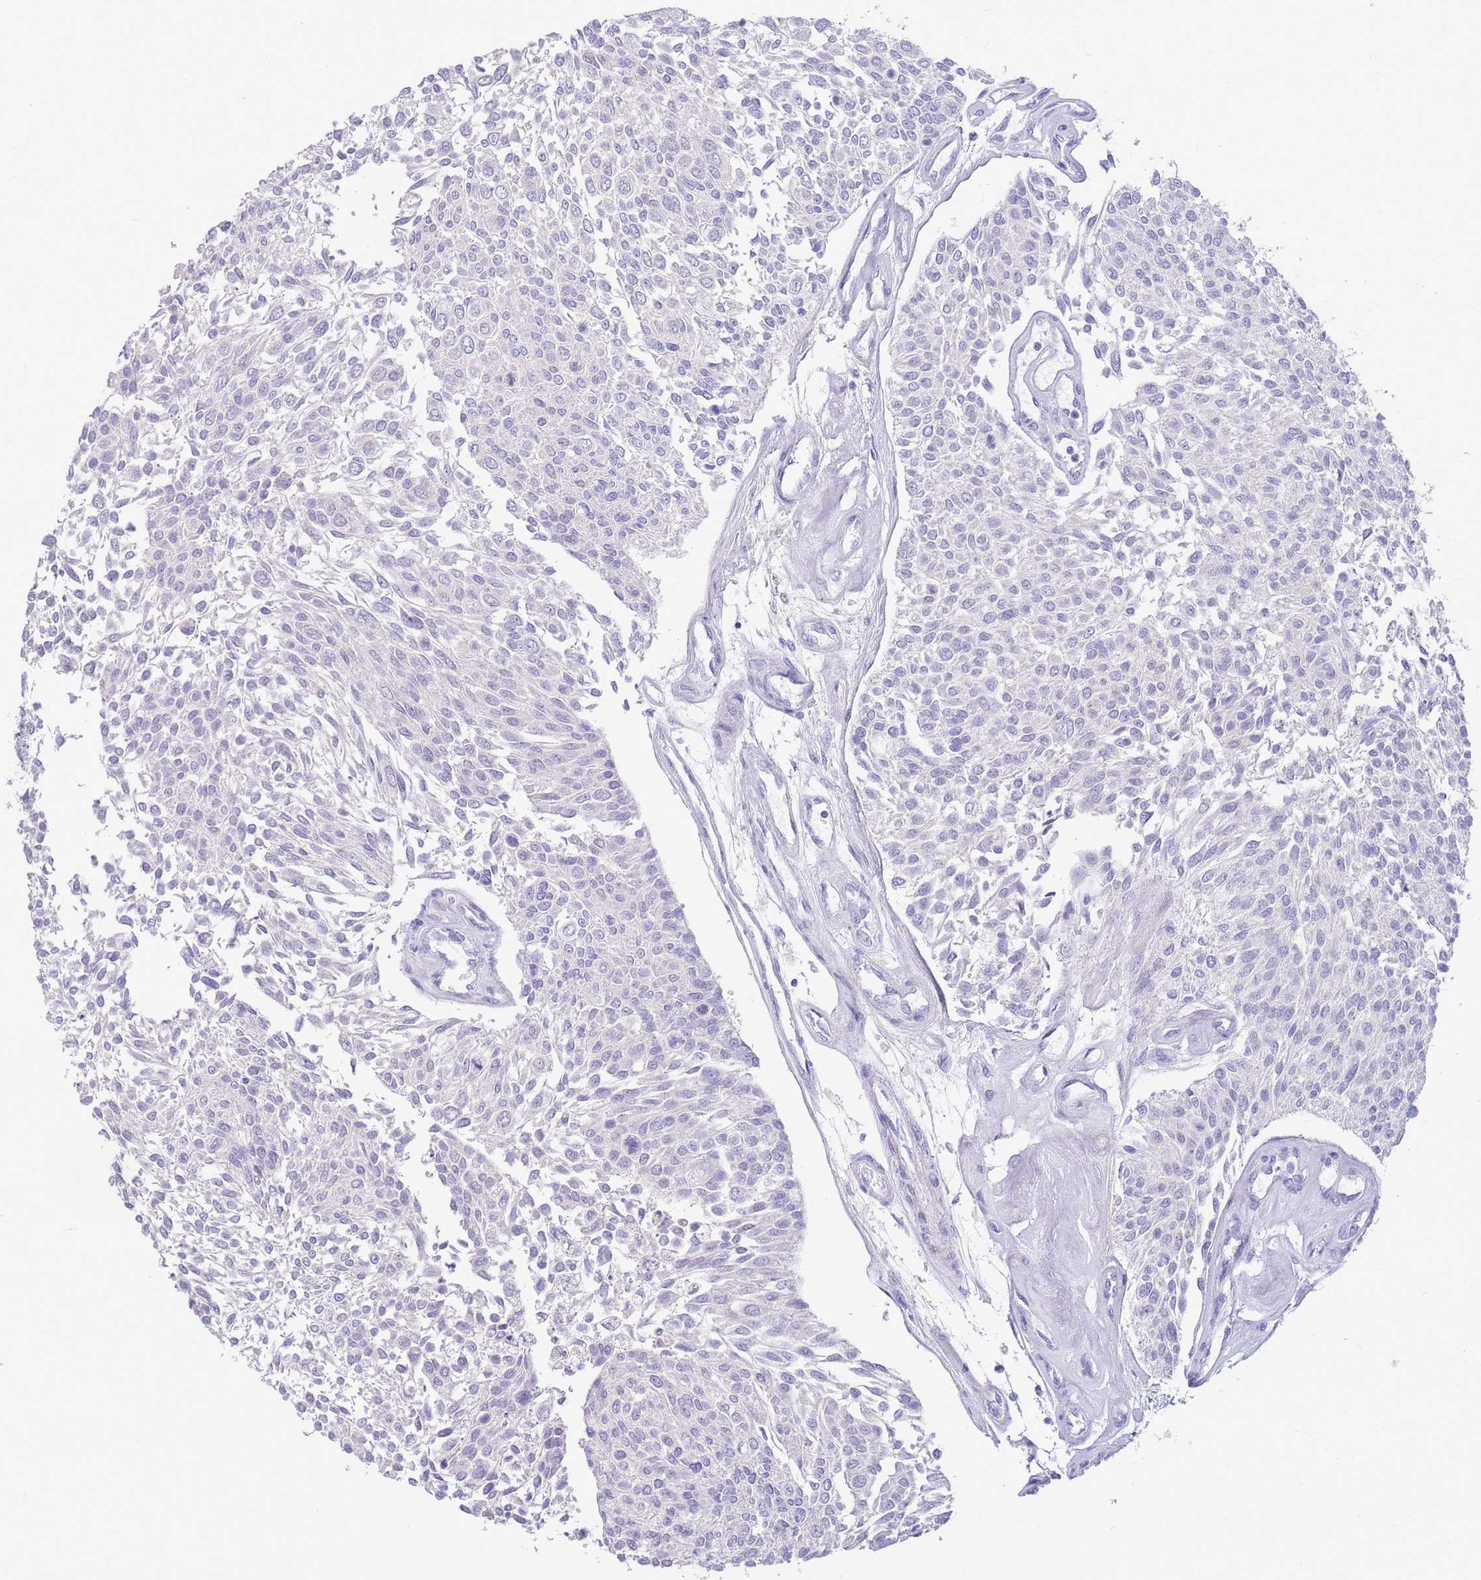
{"staining": {"intensity": "negative", "quantity": "none", "location": "none"}, "tissue": "urothelial cancer", "cell_type": "Tumor cells", "image_type": "cancer", "snomed": [{"axis": "morphology", "description": "Urothelial carcinoma, NOS"}, {"axis": "topography", "description": "Urinary bladder"}], "caption": "Urothelial cancer stained for a protein using immunohistochemistry (IHC) displays no expression tumor cells.", "gene": "LEPROTL1", "patient": {"sex": "male", "age": 55}}